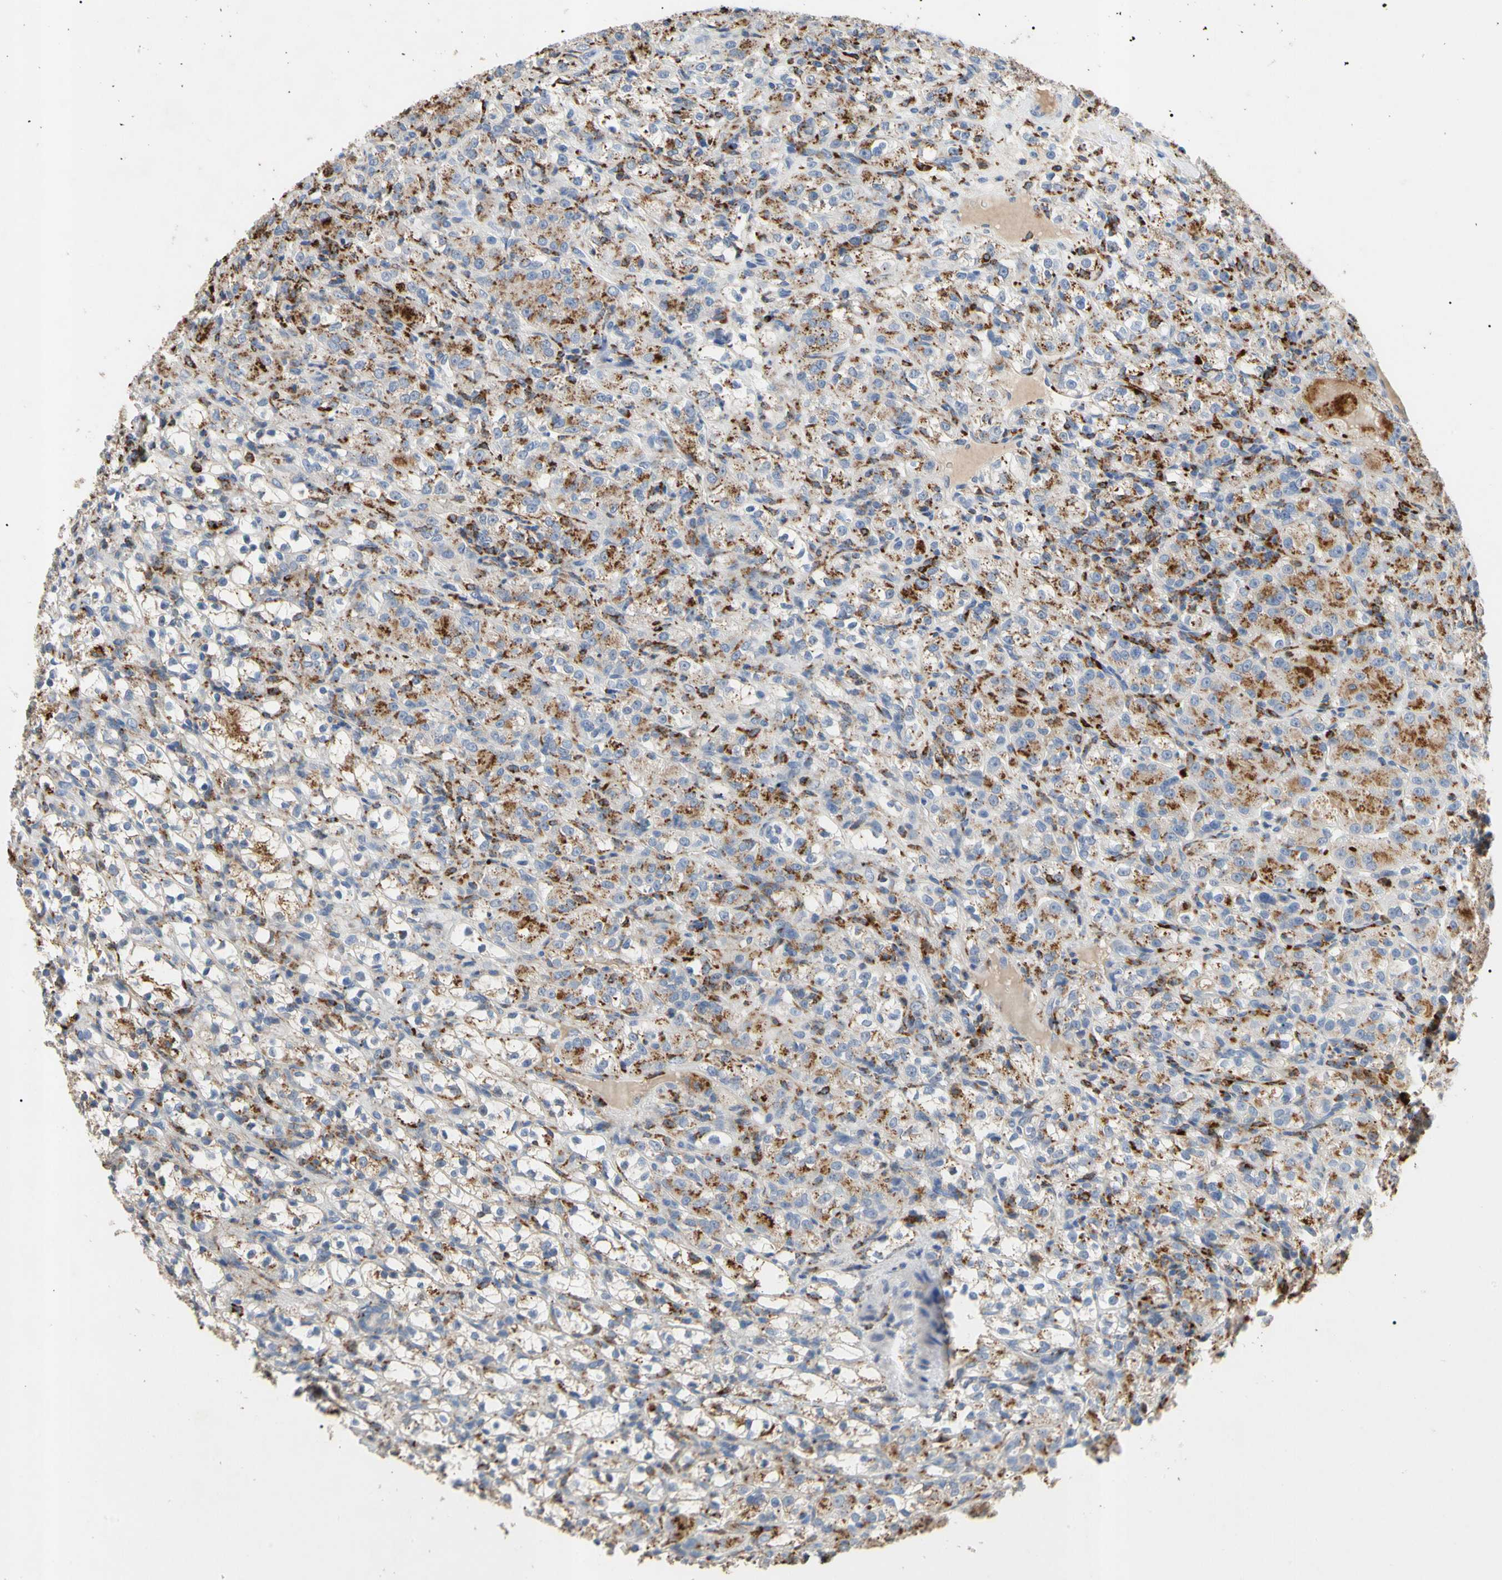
{"staining": {"intensity": "moderate", "quantity": "25%-75%", "location": "cytoplasmic/membranous"}, "tissue": "renal cancer", "cell_type": "Tumor cells", "image_type": "cancer", "snomed": [{"axis": "morphology", "description": "Normal tissue, NOS"}, {"axis": "morphology", "description": "Adenocarcinoma, NOS"}, {"axis": "topography", "description": "Kidney"}], "caption": "Renal adenocarcinoma stained with IHC displays moderate cytoplasmic/membranous staining in about 25%-75% of tumor cells.", "gene": "ADA2", "patient": {"sex": "male", "age": 61}}